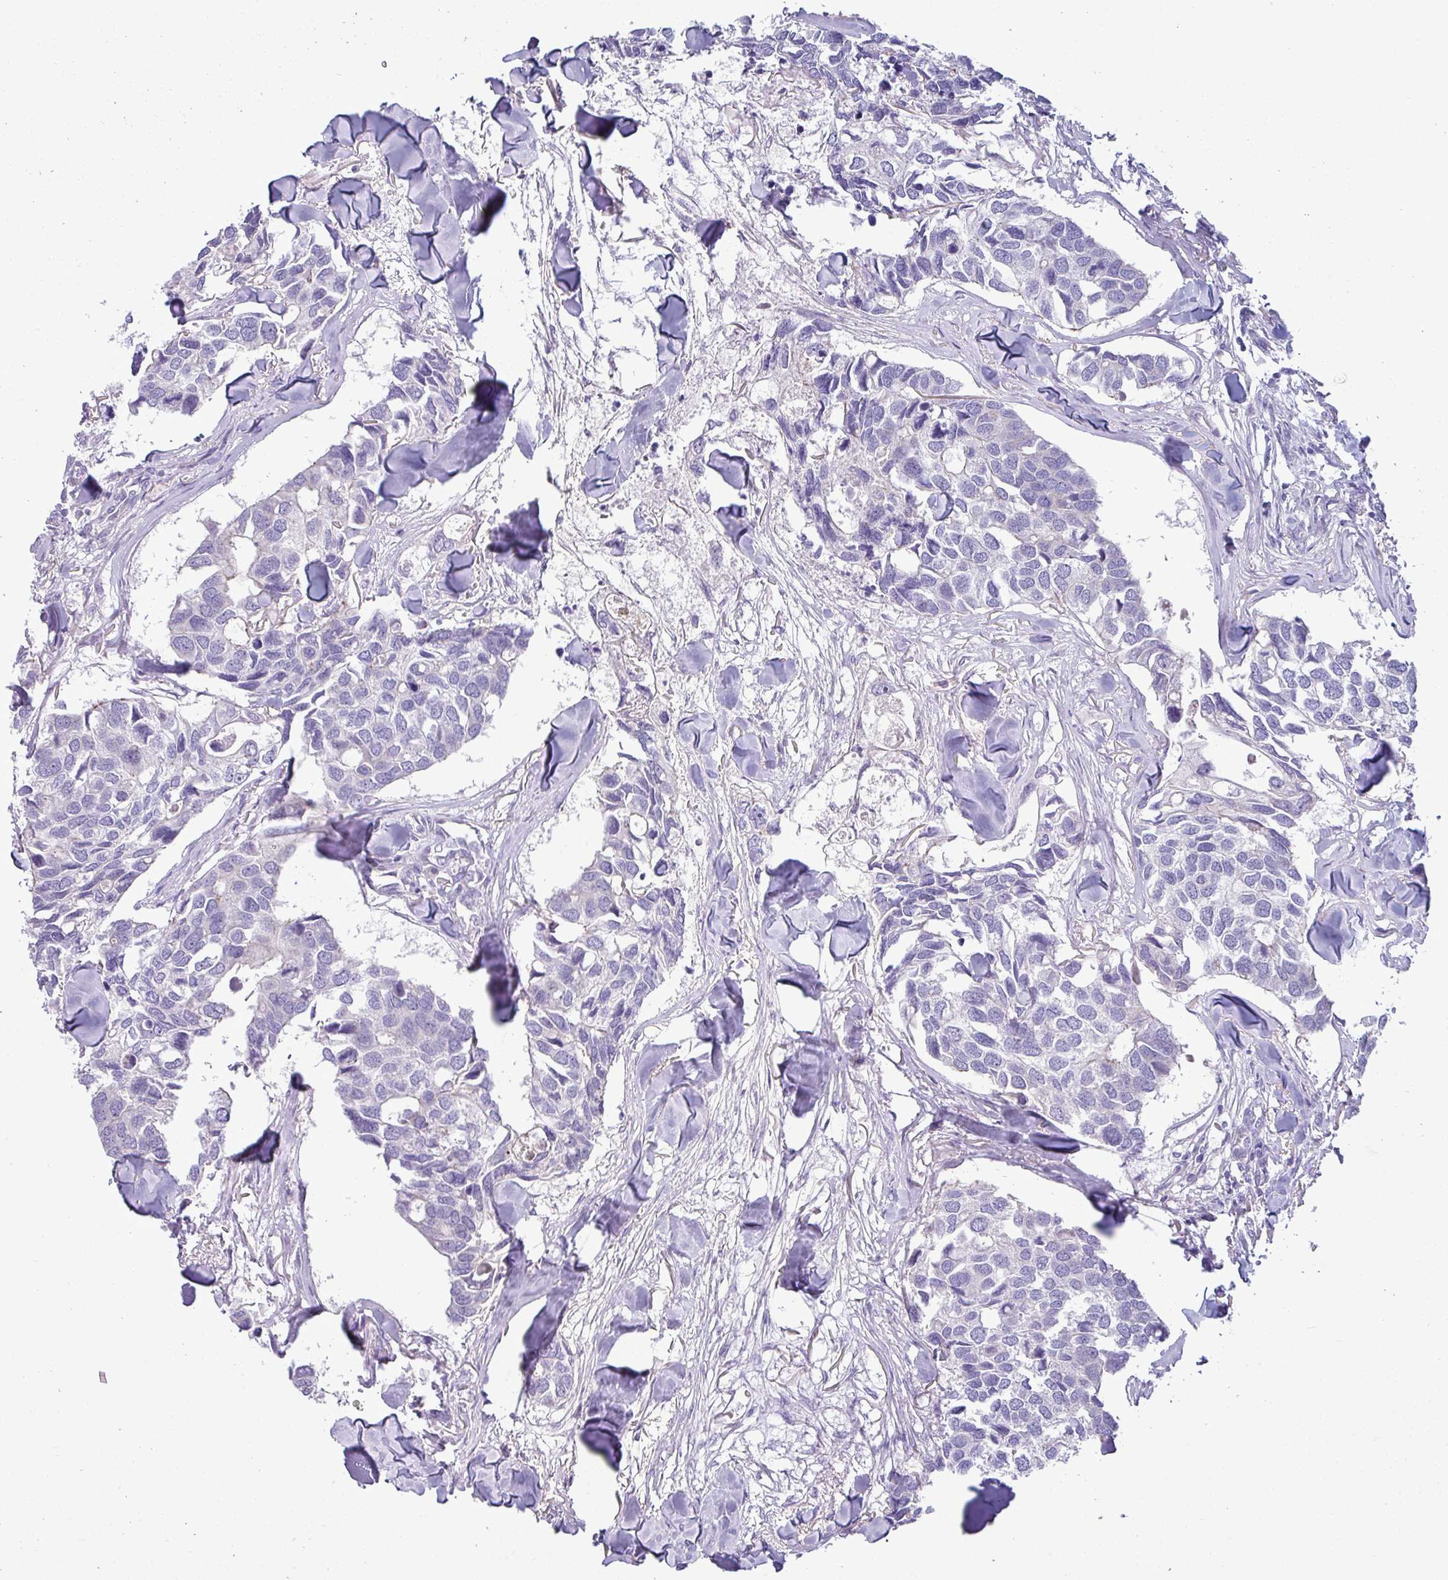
{"staining": {"intensity": "negative", "quantity": "none", "location": "none"}, "tissue": "breast cancer", "cell_type": "Tumor cells", "image_type": "cancer", "snomed": [{"axis": "morphology", "description": "Duct carcinoma"}, {"axis": "topography", "description": "Breast"}], "caption": "A high-resolution image shows IHC staining of breast intraductal carcinoma, which exhibits no significant staining in tumor cells.", "gene": "ACAP3", "patient": {"sex": "female", "age": 83}}